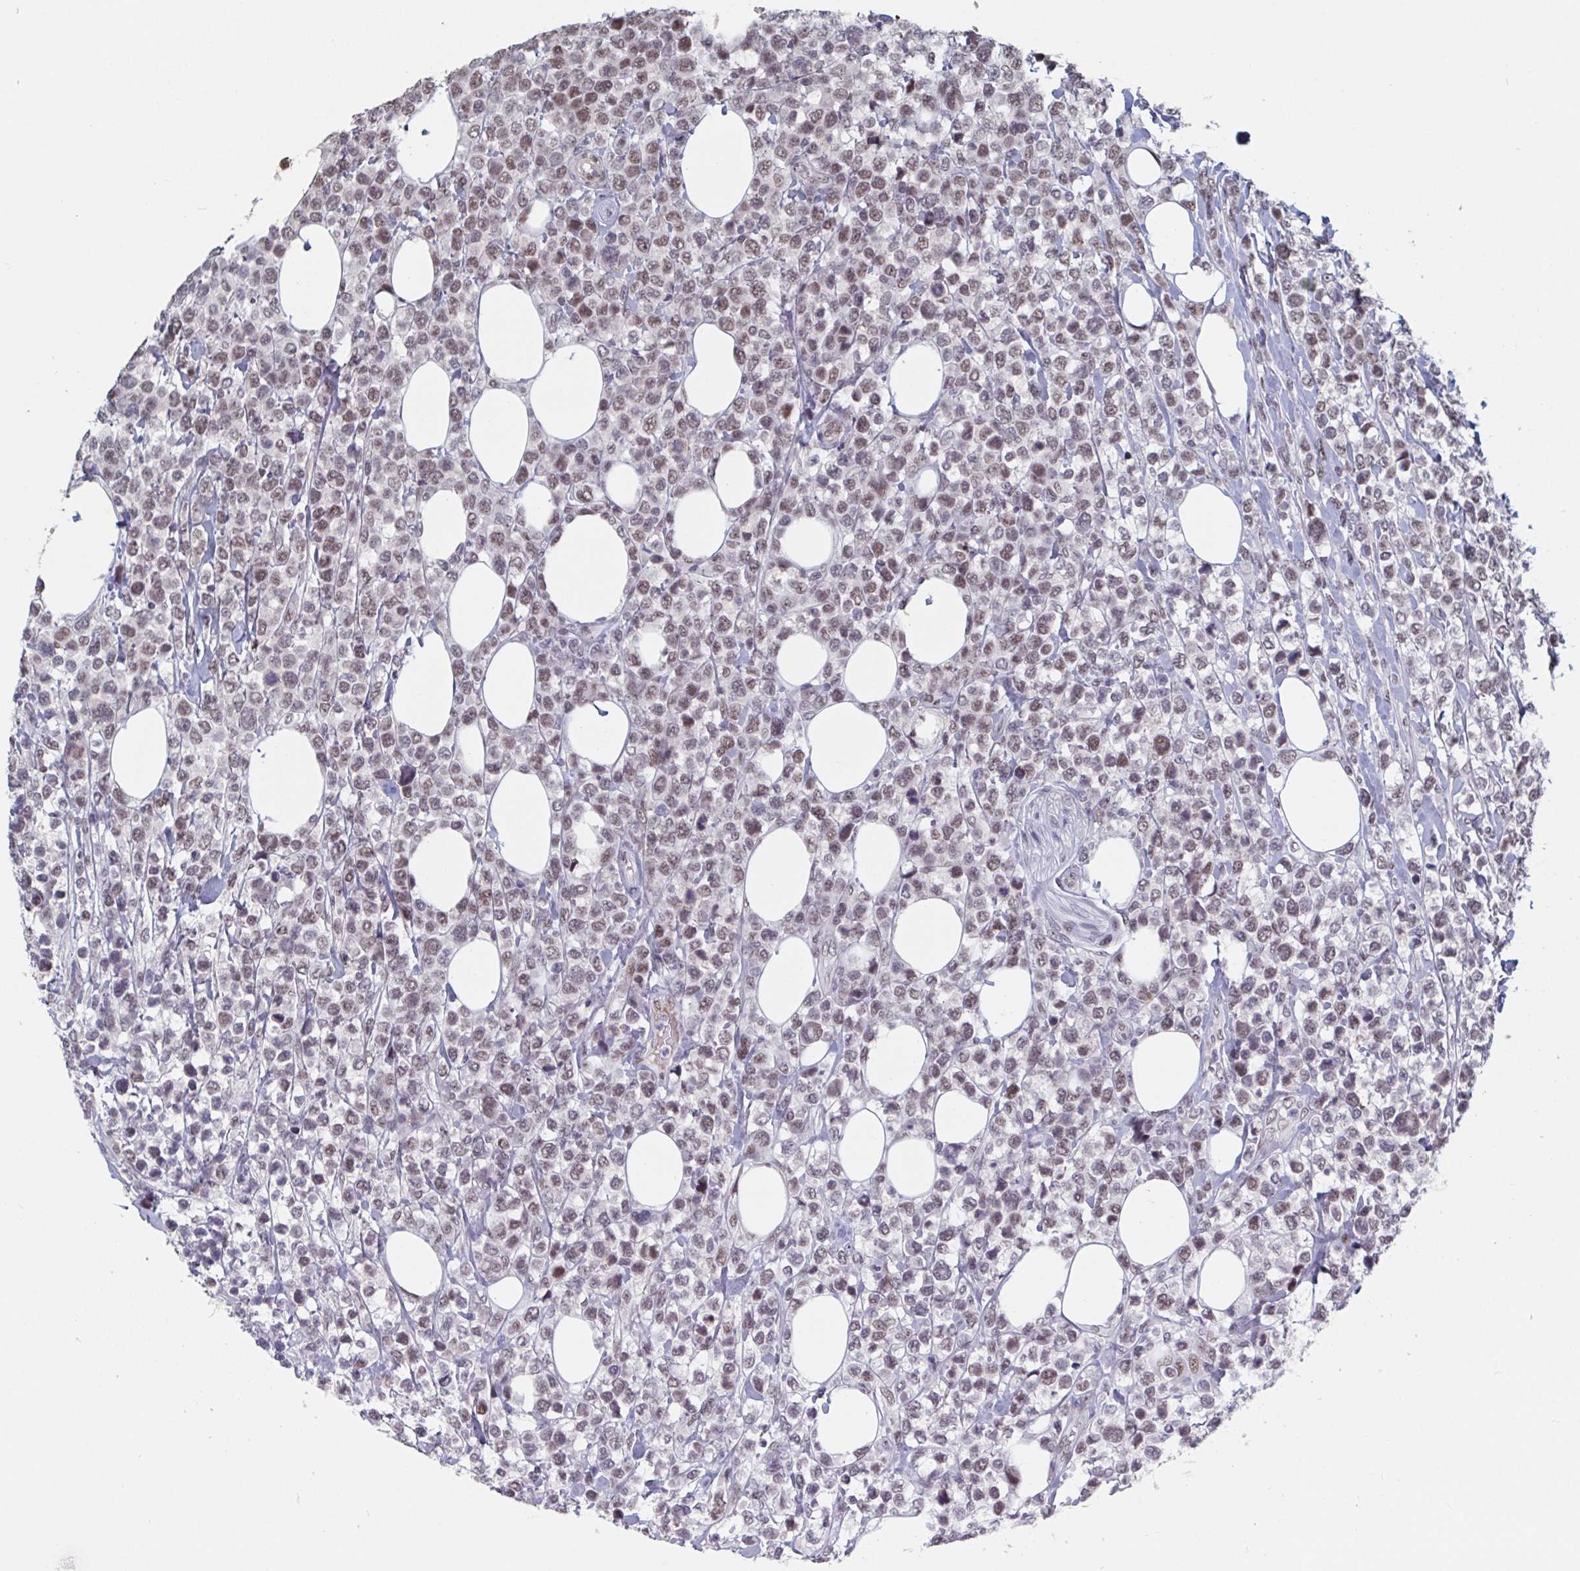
{"staining": {"intensity": "moderate", "quantity": ">75%", "location": "nuclear"}, "tissue": "lymphoma", "cell_type": "Tumor cells", "image_type": "cancer", "snomed": [{"axis": "morphology", "description": "Malignant lymphoma, non-Hodgkin's type, High grade"}, {"axis": "topography", "description": "Soft tissue"}], "caption": "Lymphoma stained with DAB (3,3'-diaminobenzidine) immunohistochemistry (IHC) reveals medium levels of moderate nuclear expression in about >75% of tumor cells. (Stains: DAB (3,3'-diaminobenzidine) in brown, nuclei in blue, Microscopy: brightfield microscopy at high magnification).", "gene": "BCL7B", "patient": {"sex": "female", "age": 56}}